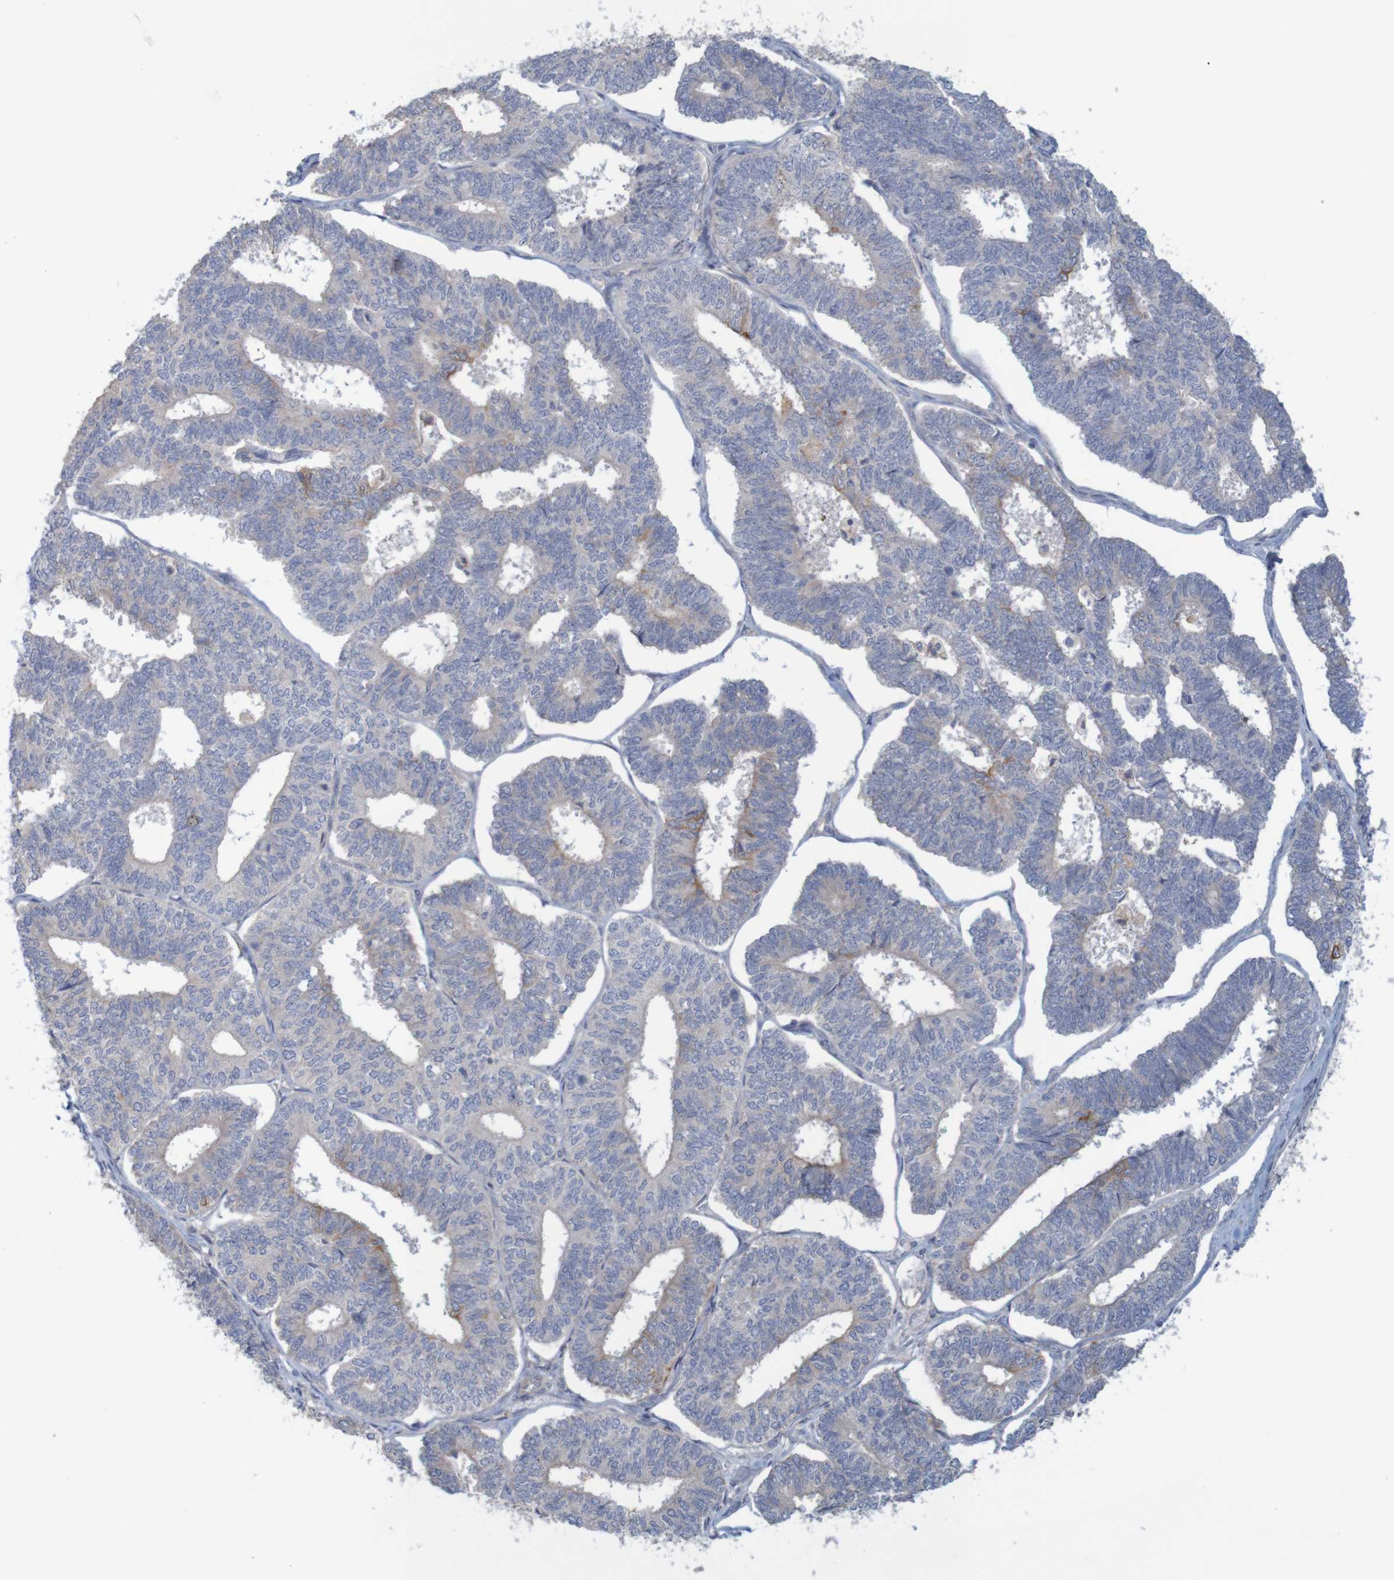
{"staining": {"intensity": "weak", "quantity": "<25%", "location": "cytoplasmic/membranous"}, "tissue": "endometrial cancer", "cell_type": "Tumor cells", "image_type": "cancer", "snomed": [{"axis": "morphology", "description": "Adenocarcinoma, NOS"}, {"axis": "topography", "description": "Endometrium"}], "caption": "This histopathology image is of endometrial cancer stained with immunohistochemistry to label a protein in brown with the nuclei are counter-stained blue. There is no positivity in tumor cells.", "gene": "KRT23", "patient": {"sex": "female", "age": 70}}